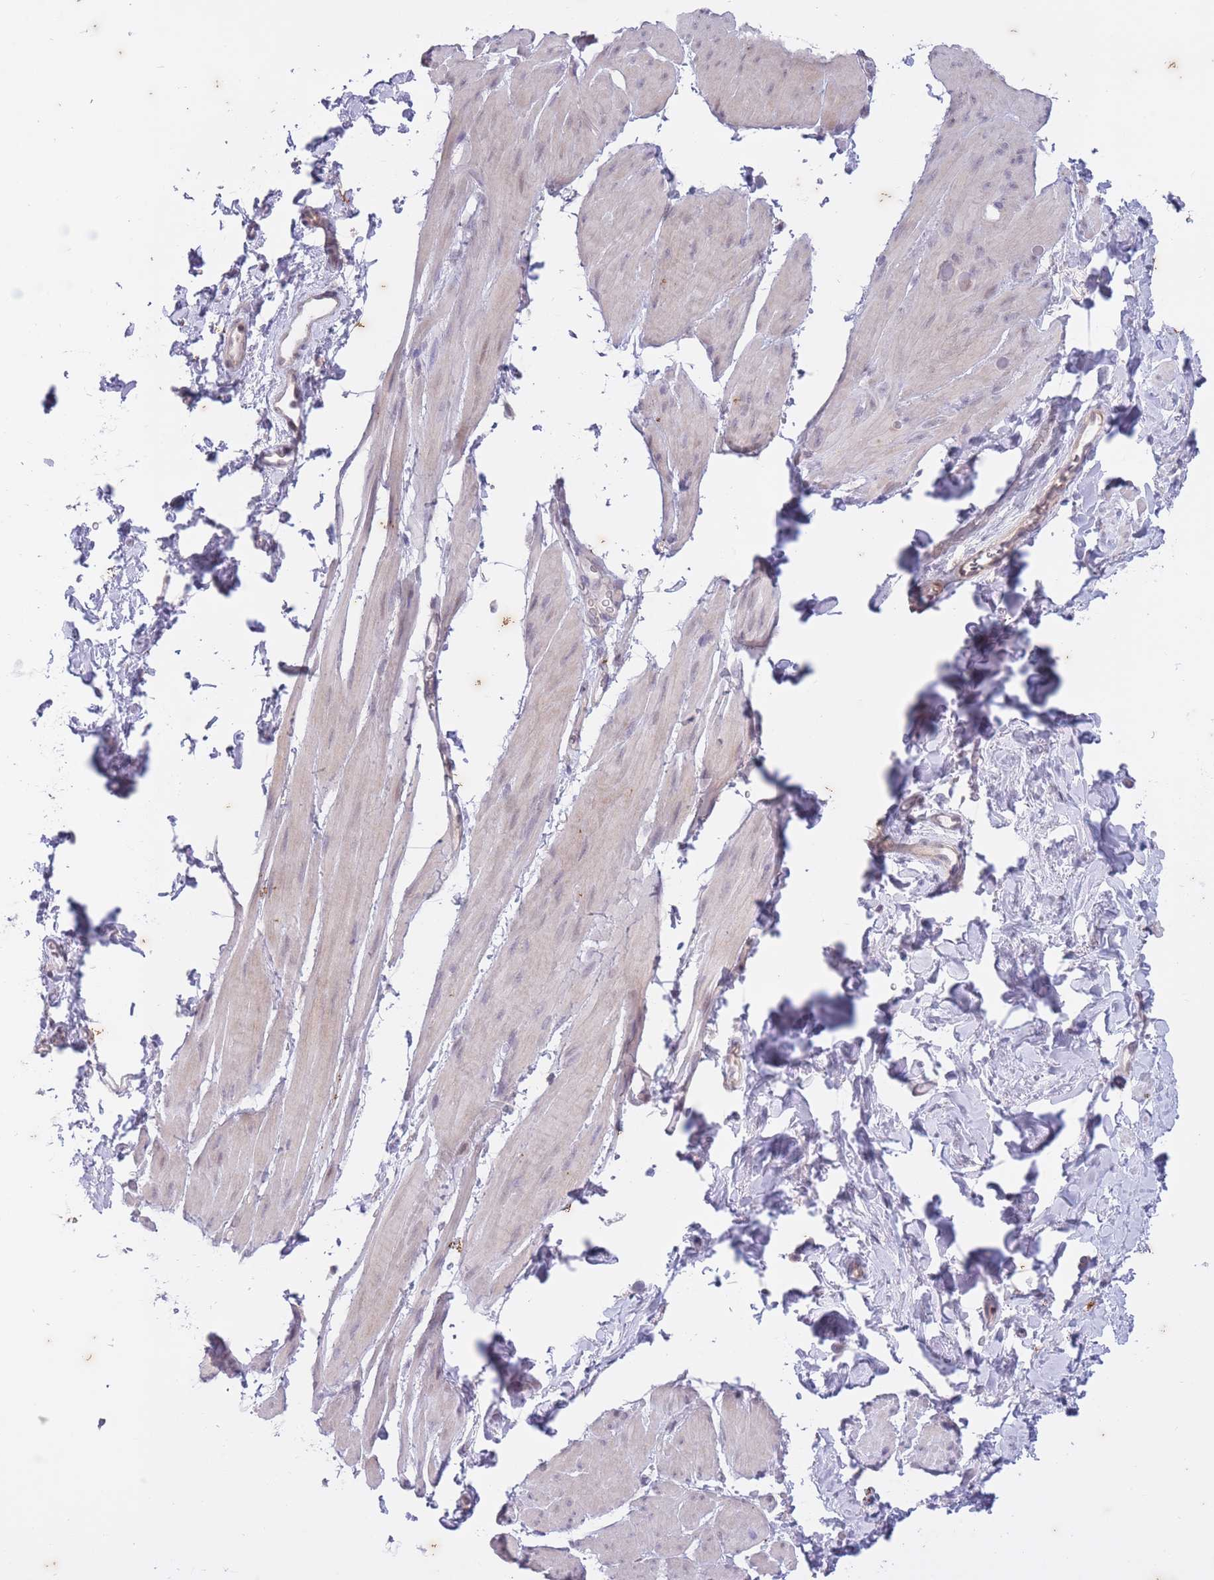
{"staining": {"intensity": "weak", "quantity": "25%-75%", "location": "cytoplasmic/membranous"}, "tissue": "smooth muscle", "cell_type": "Smooth muscle cells", "image_type": "normal", "snomed": [{"axis": "morphology", "description": "Normal tissue, NOS"}, {"axis": "topography", "description": "Smooth muscle"}, {"axis": "topography", "description": "Peripheral nerve tissue"}], "caption": "A high-resolution micrograph shows immunohistochemistry (IHC) staining of unremarkable smooth muscle, which exhibits weak cytoplasmic/membranous expression in approximately 25%-75% of smooth muscle cells. (DAB IHC with brightfield microscopy, high magnification).", "gene": "ARPIN", "patient": {"sex": "male", "age": 69}}